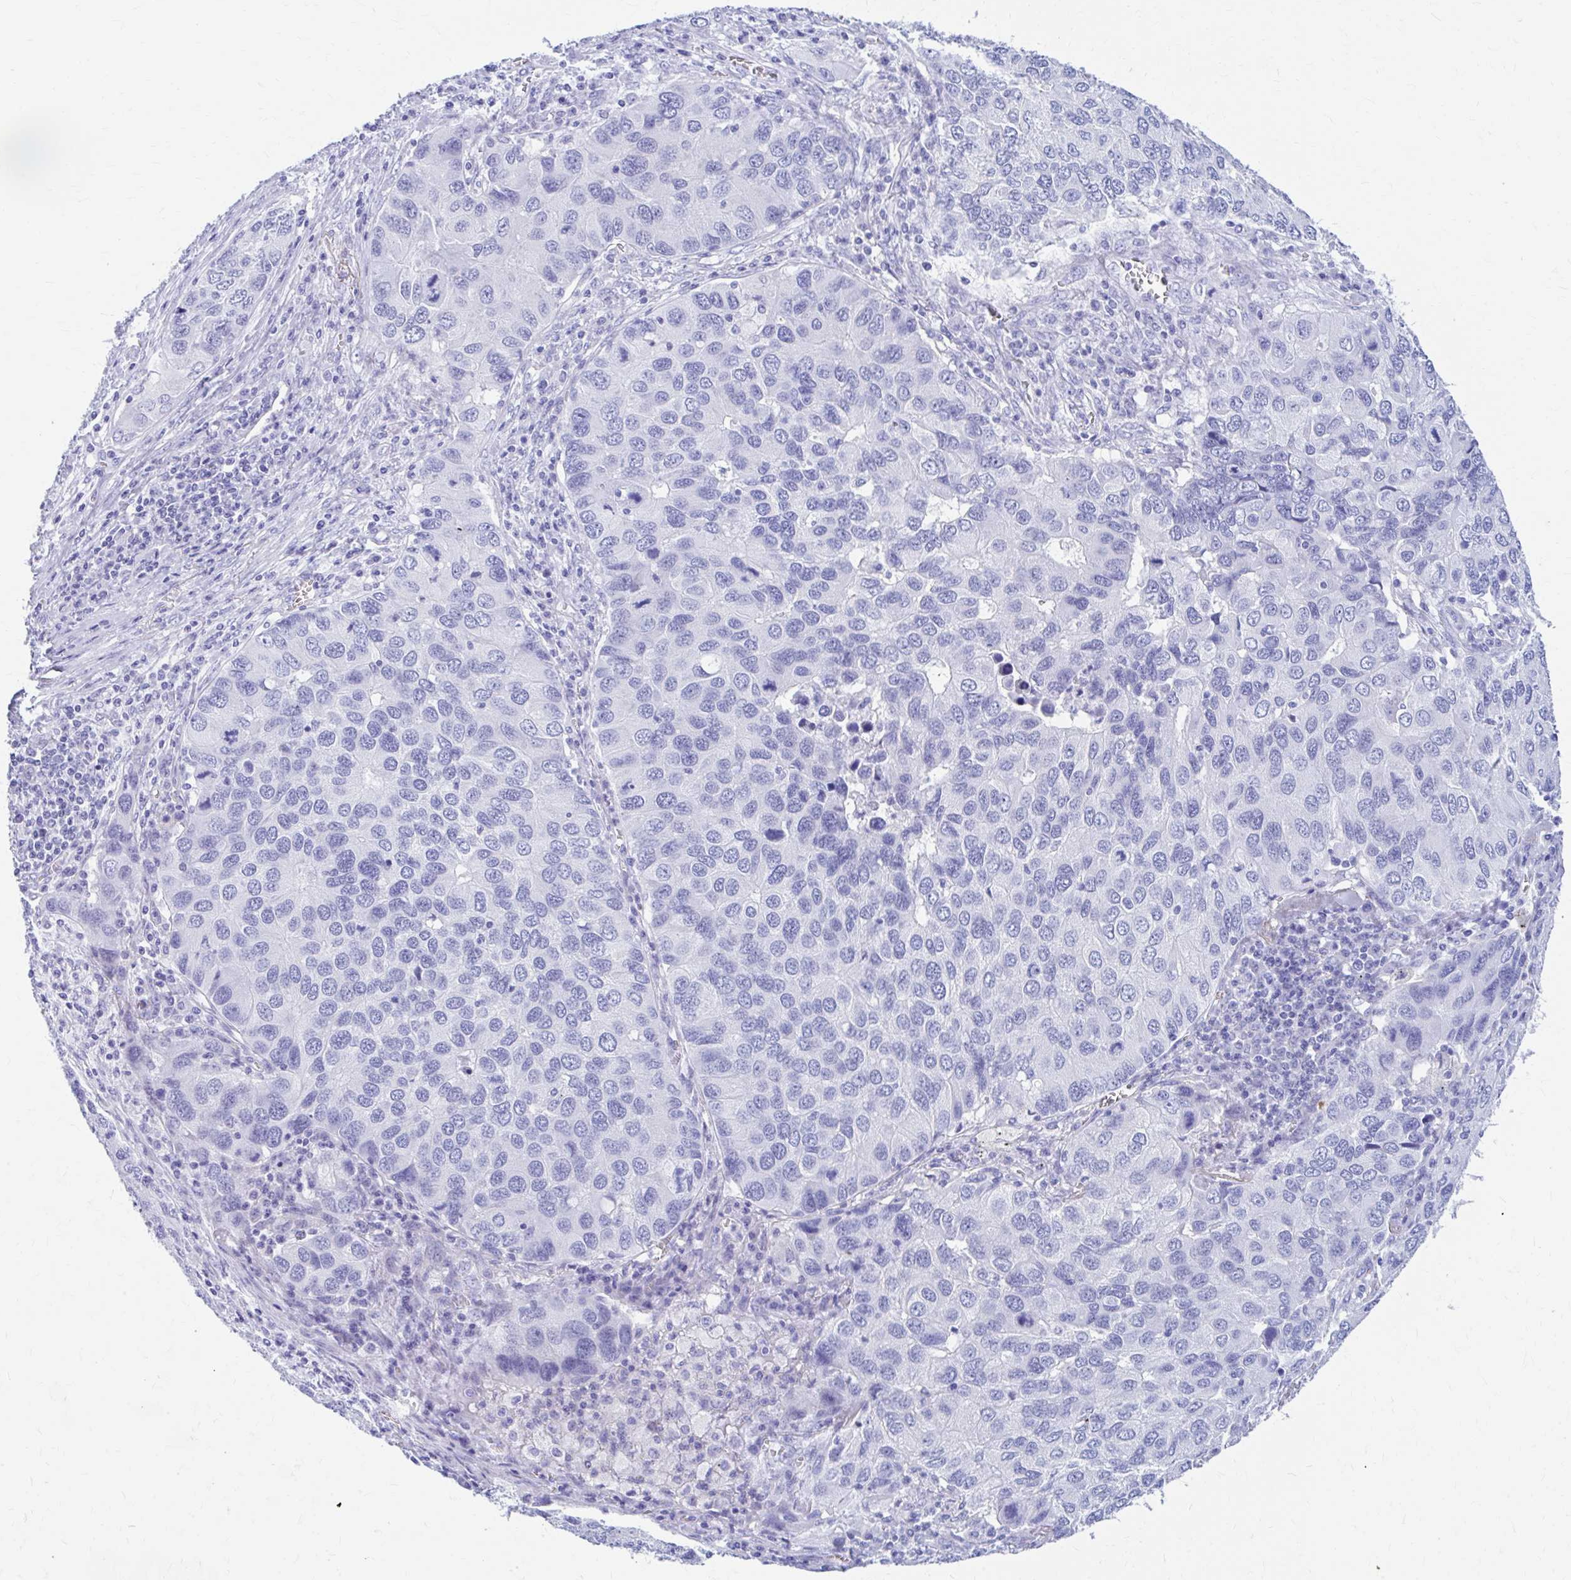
{"staining": {"intensity": "negative", "quantity": "none", "location": "none"}, "tissue": "lung cancer", "cell_type": "Tumor cells", "image_type": "cancer", "snomed": [{"axis": "morphology", "description": "Aneuploidy"}, {"axis": "morphology", "description": "Adenocarcinoma, NOS"}, {"axis": "topography", "description": "Lymph node"}, {"axis": "topography", "description": "Lung"}], "caption": "Lung adenocarcinoma stained for a protein using immunohistochemistry displays no expression tumor cells.", "gene": "NSG2", "patient": {"sex": "female", "age": 74}}